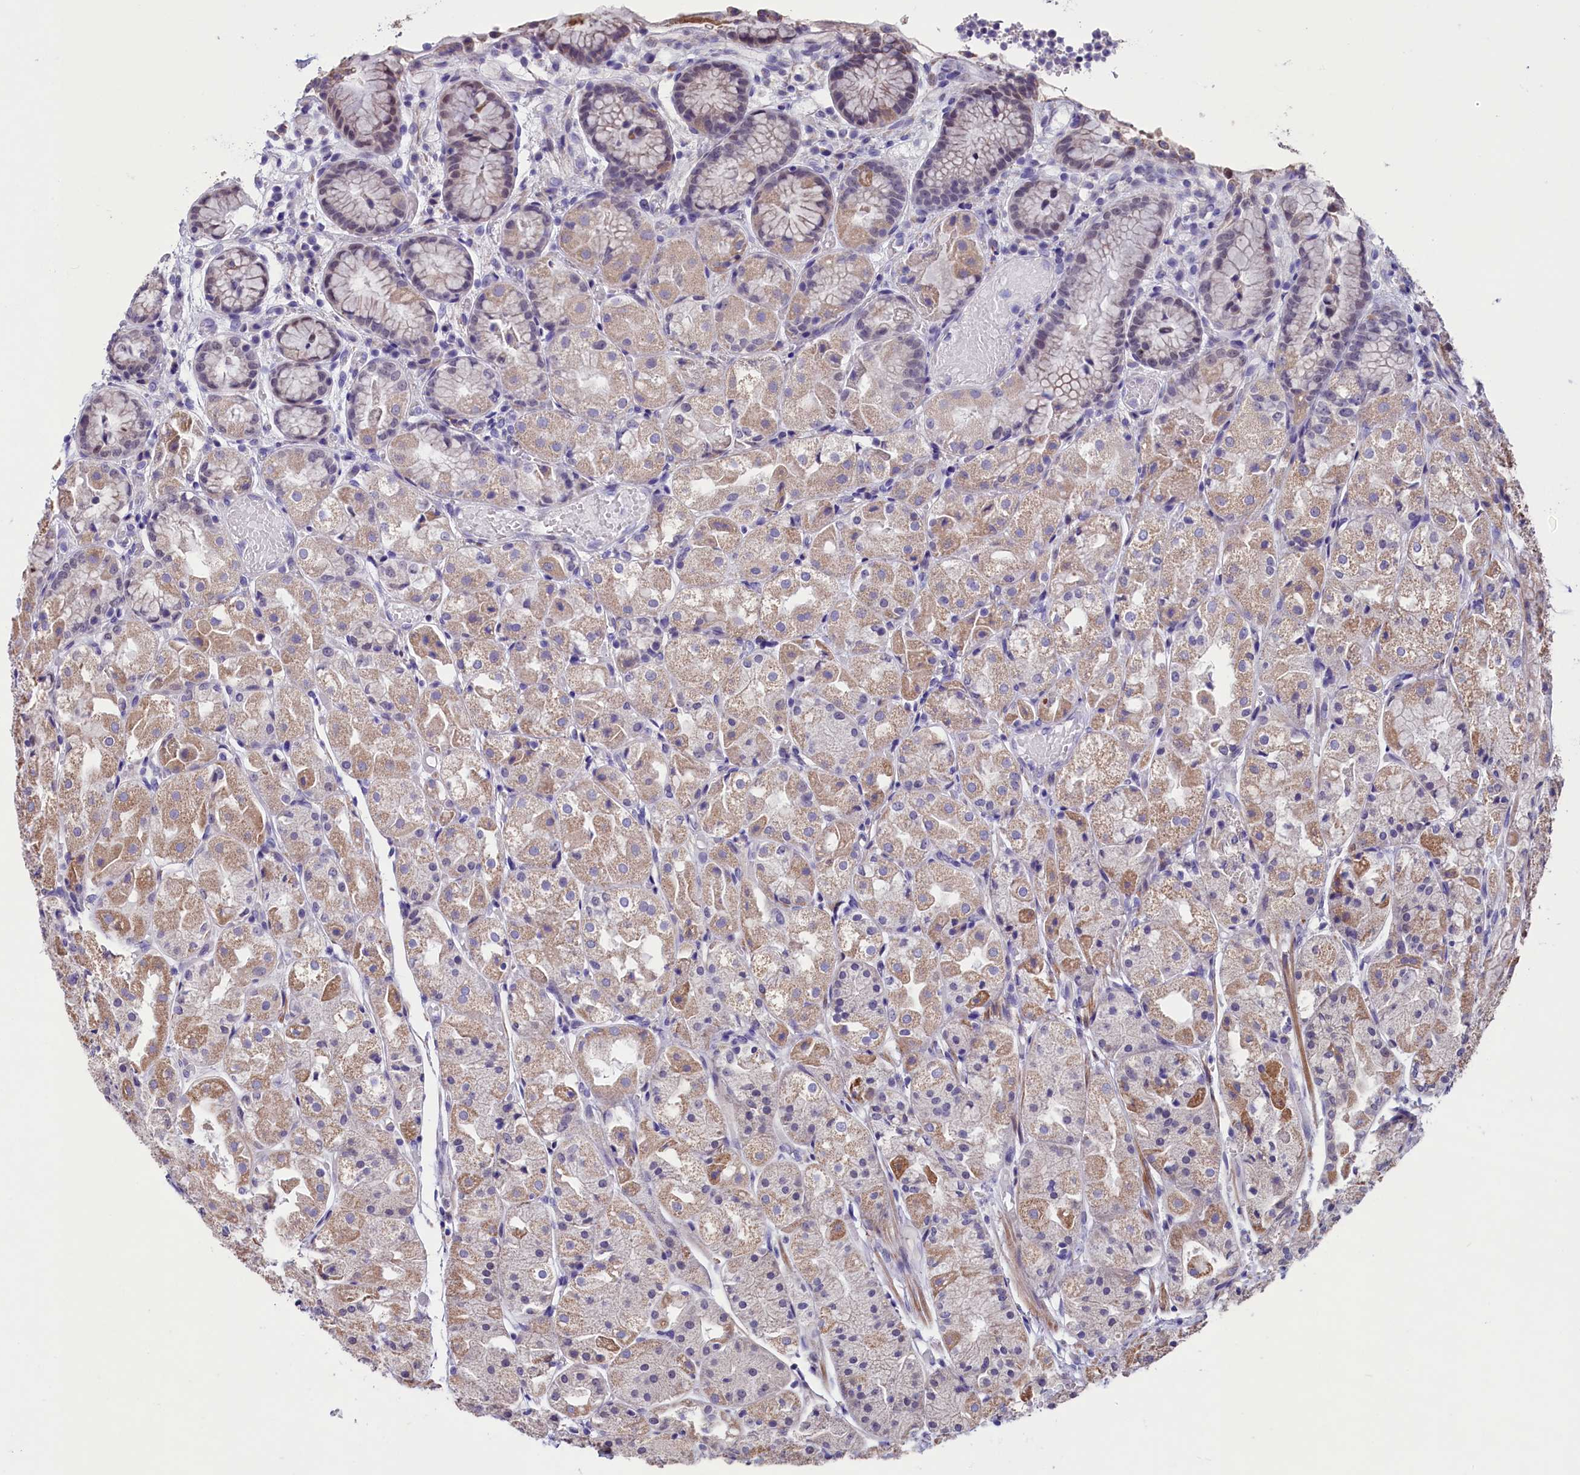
{"staining": {"intensity": "moderate", "quantity": "25%-75%", "location": "cytoplasmic/membranous,nuclear"}, "tissue": "stomach", "cell_type": "Glandular cells", "image_type": "normal", "snomed": [{"axis": "morphology", "description": "Normal tissue, NOS"}, {"axis": "topography", "description": "Stomach, upper"}], "caption": "A brown stain highlights moderate cytoplasmic/membranous,nuclear expression of a protein in glandular cells of benign stomach.", "gene": "SCD5", "patient": {"sex": "male", "age": 72}}